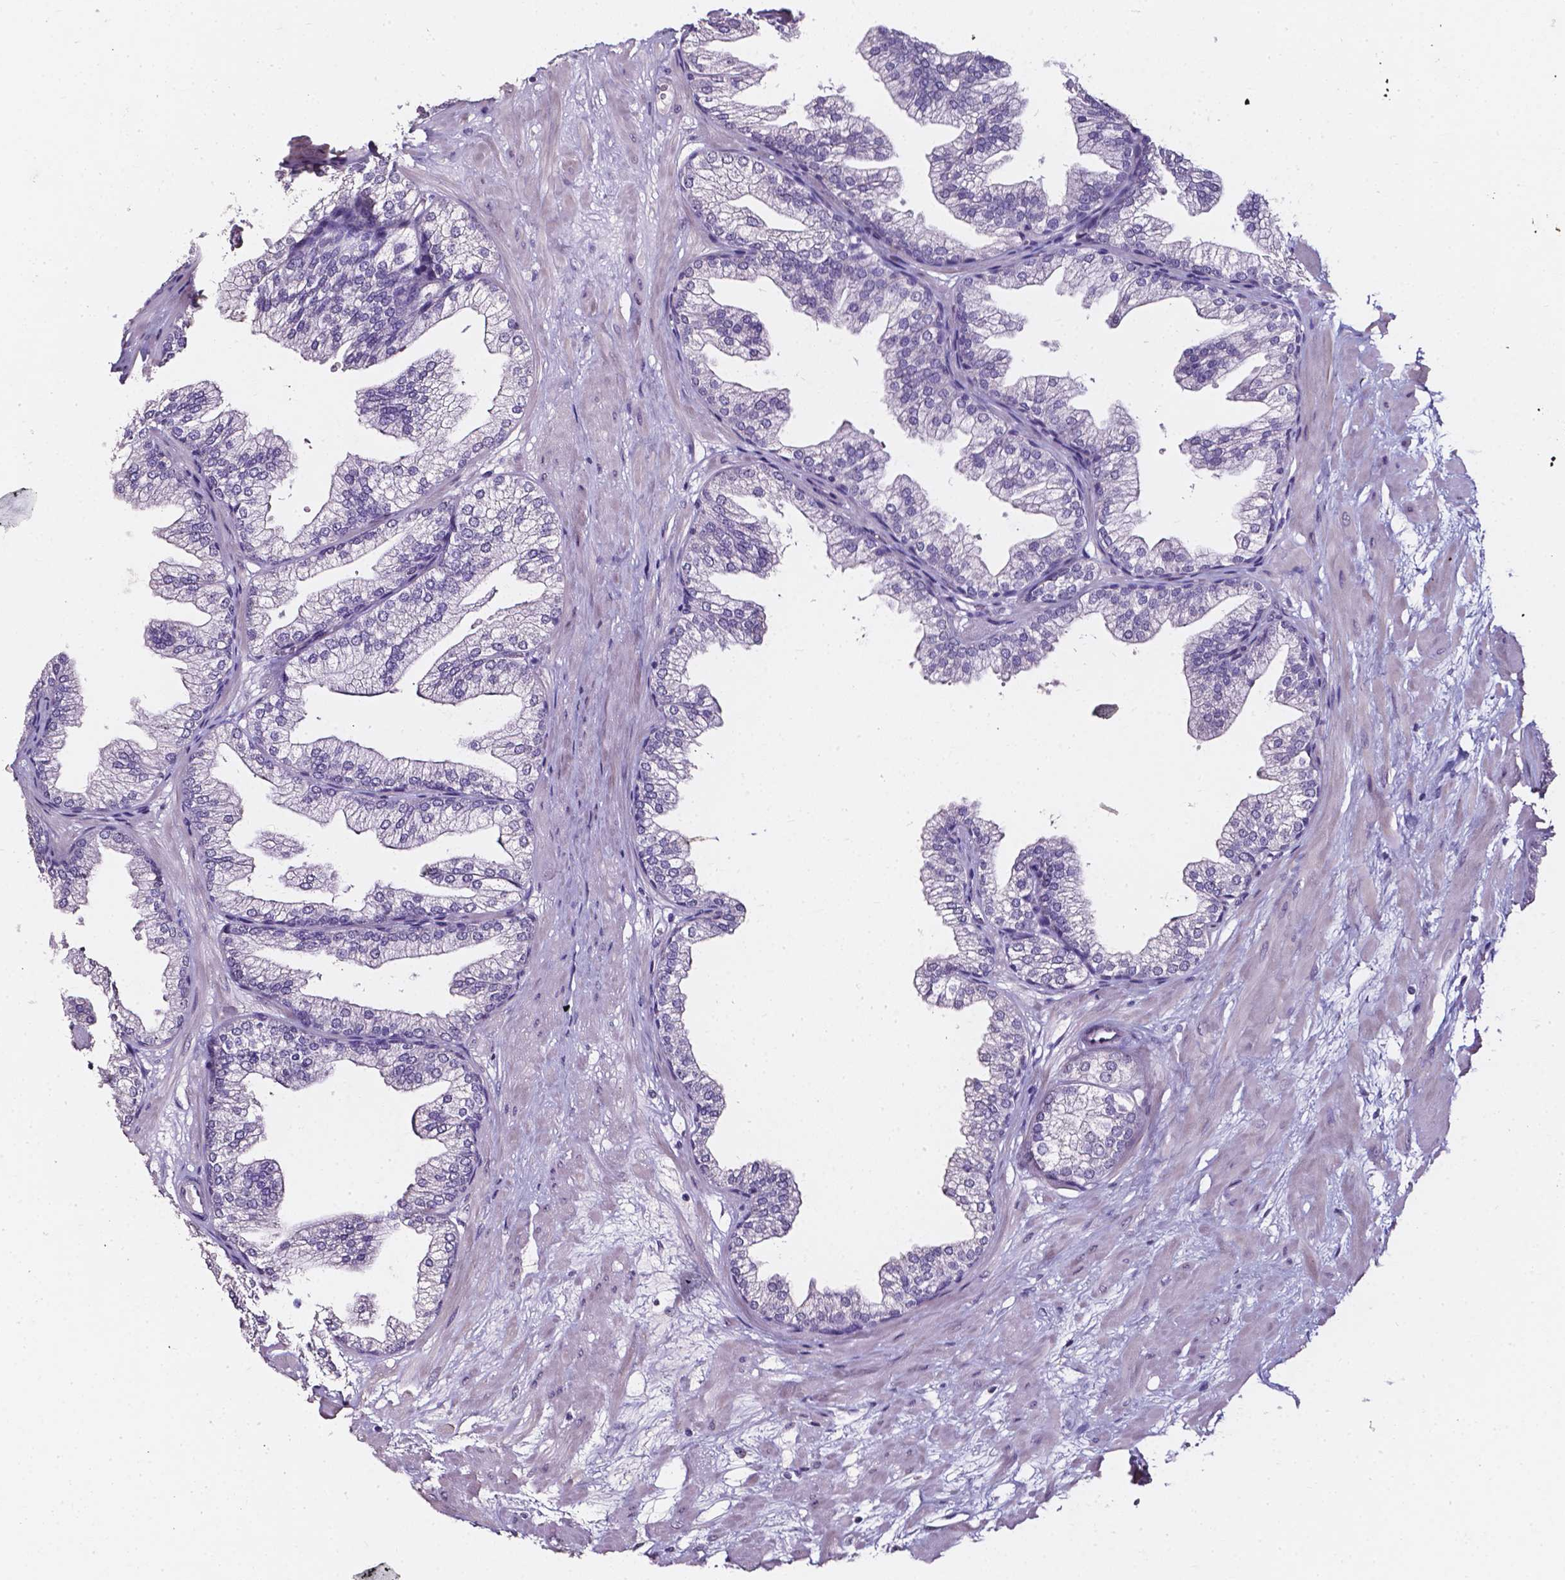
{"staining": {"intensity": "negative", "quantity": "none", "location": "none"}, "tissue": "prostate", "cell_type": "Glandular cells", "image_type": "normal", "snomed": [{"axis": "morphology", "description": "Normal tissue, NOS"}, {"axis": "topography", "description": "Prostate"}], "caption": "Immunohistochemistry (IHC) photomicrograph of unremarkable human prostate stained for a protein (brown), which displays no staining in glandular cells.", "gene": "AKR1B10", "patient": {"sex": "male", "age": 37}}